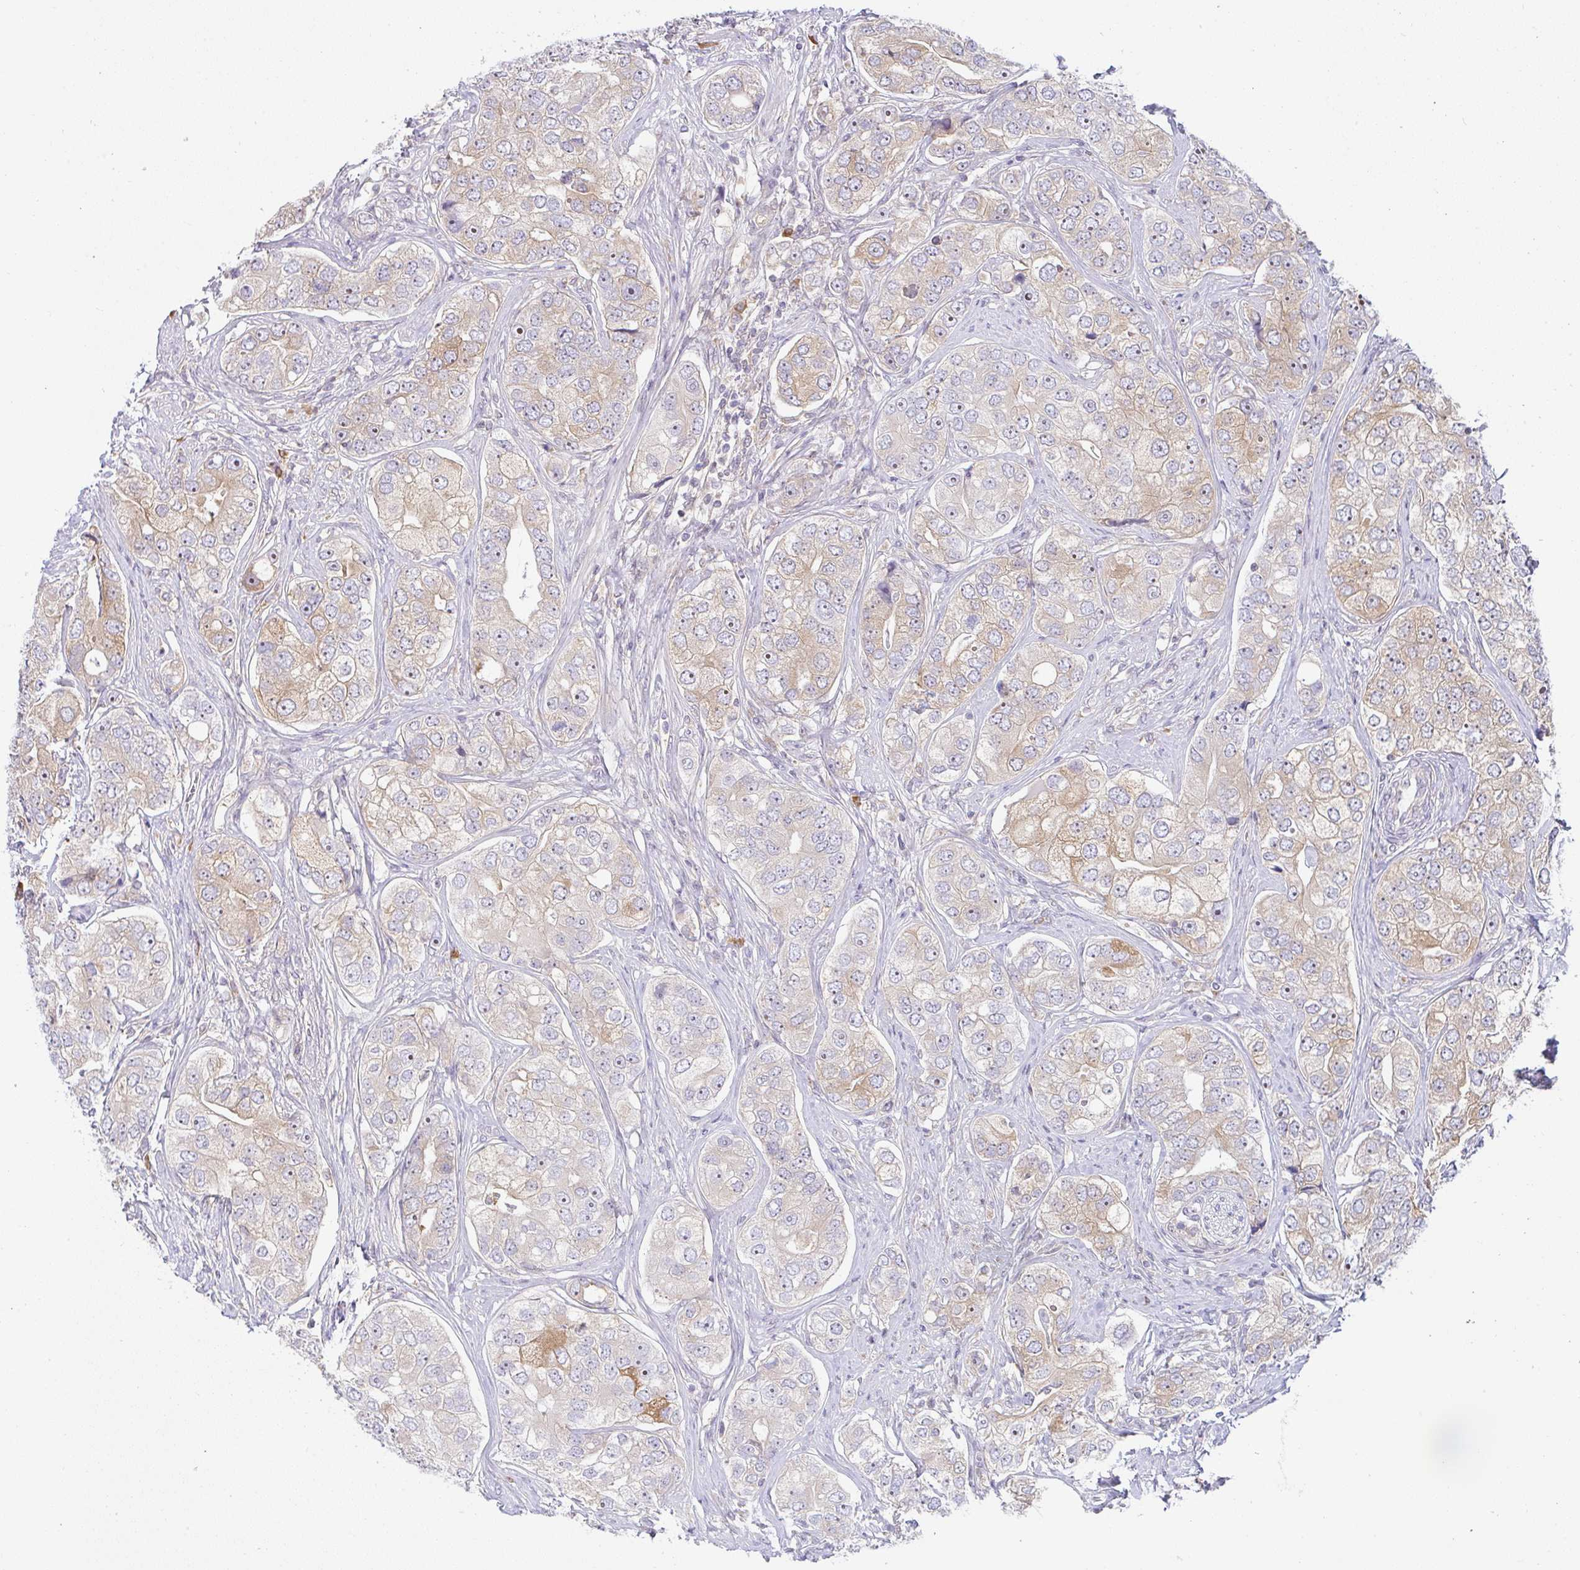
{"staining": {"intensity": "weak", "quantity": "25%-75%", "location": "cytoplasmic/membranous"}, "tissue": "prostate cancer", "cell_type": "Tumor cells", "image_type": "cancer", "snomed": [{"axis": "morphology", "description": "Adenocarcinoma, High grade"}, {"axis": "topography", "description": "Prostate"}], "caption": "Immunohistochemical staining of human prostate cancer (high-grade adenocarcinoma) demonstrates low levels of weak cytoplasmic/membranous protein staining in approximately 25%-75% of tumor cells.", "gene": "DERL2", "patient": {"sex": "male", "age": 60}}